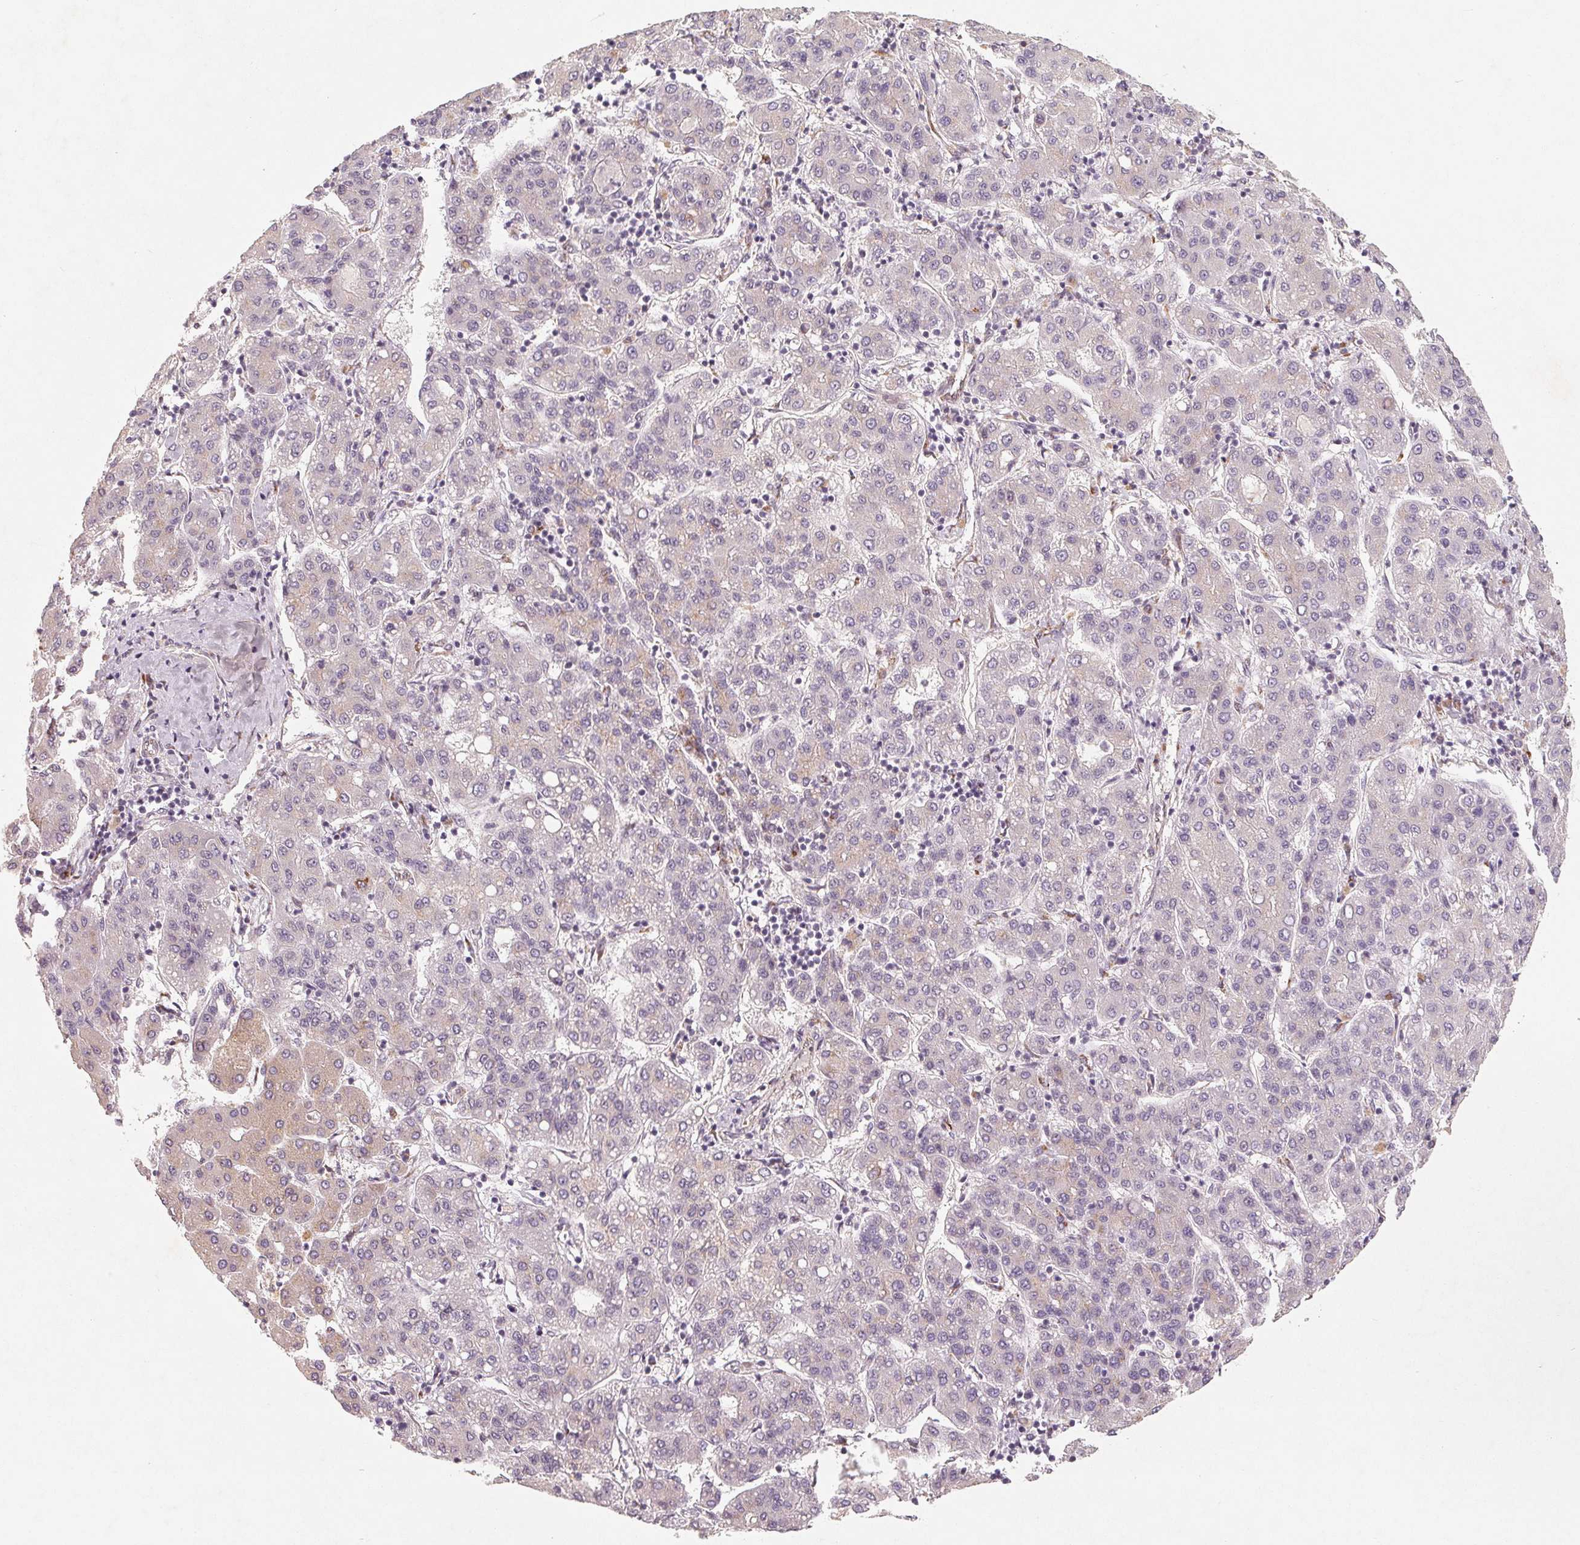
{"staining": {"intensity": "weak", "quantity": "<25%", "location": "cytoplasmic/membranous"}, "tissue": "liver cancer", "cell_type": "Tumor cells", "image_type": "cancer", "snomed": [{"axis": "morphology", "description": "Carcinoma, Hepatocellular, NOS"}, {"axis": "topography", "description": "Liver"}], "caption": "Liver cancer stained for a protein using immunohistochemistry shows no staining tumor cells.", "gene": "TMSB15B", "patient": {"sex": "male", "age": 65}}